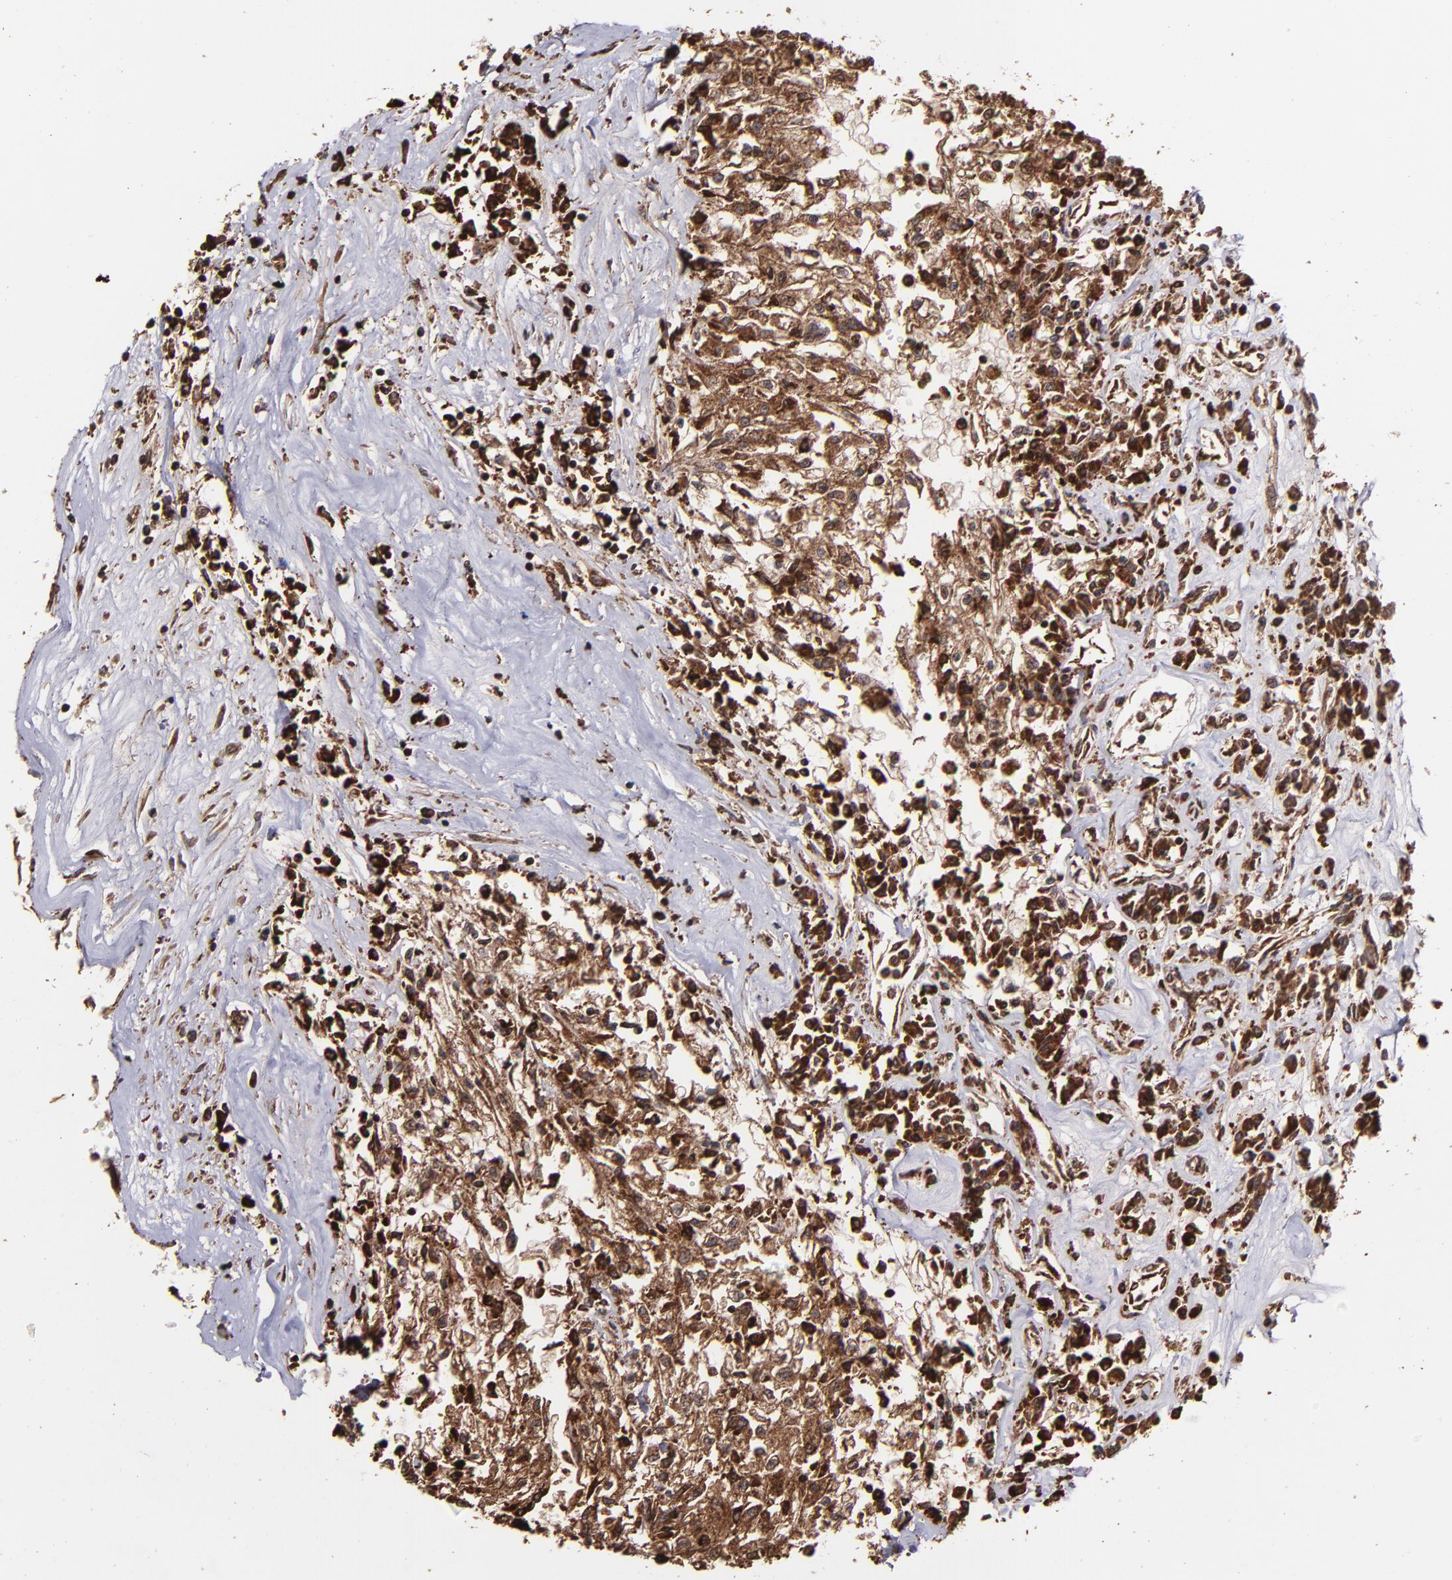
{"staining": {"intensity": "strong", "quantity": ">75%", "location": "cytoplasmic/membranous,nuclear"}, "tissue": "renal cancer", "cell_type": "Tumor cells", "image_type": "cancer", "snomed": [{"axis": "morphology", "description": "Adenocarcinoma, NOS"}, {"axis": "topography", "description": "Kidney"}], "caption": "Renal cancer tissue shows strong cytoplasmic/membranous and nuclear staining in about >75% of tumor cells, visualized by immunohistochemistry.", "gene": "EIF4ENIF1", "patient": {"sex": "male", "age": 78}}